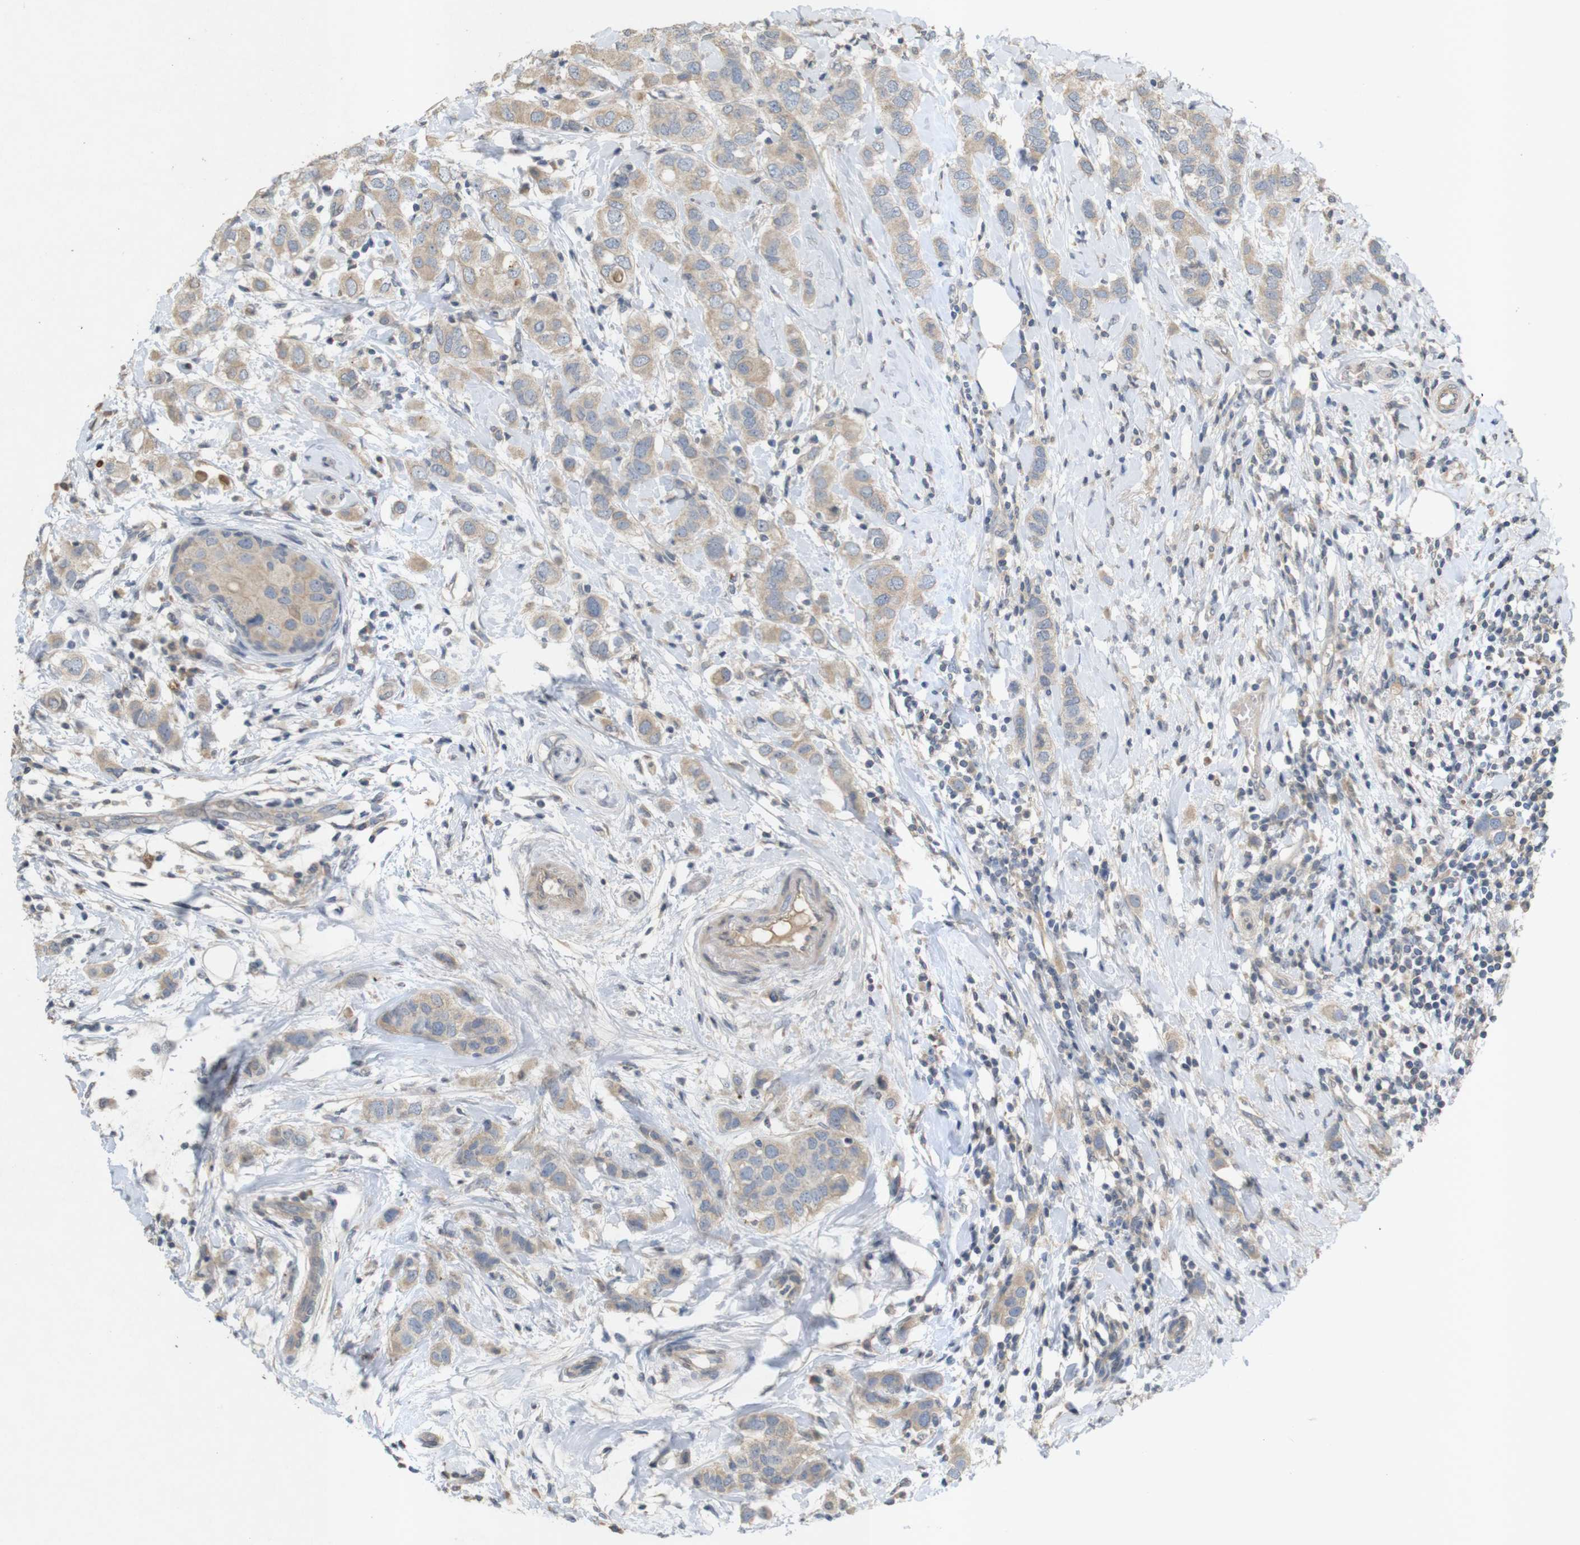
{"staining": {"intensity": "weak", "quantity": ">75%", "location": "cytoplasmic/membranous"}, "tissue": "breast cancer", "cell_type": "Tumor cells", "image_type": "cancer", "snomed": [{"axis": "morphology", "description": "Duct carcinoma"}, {"axis": "topography", "description": "Breast"}], "caption": "Human invasive ductal carcinoma (breast) stained for a protein (brown) exhibits weak cytoplasmic/membranous positive positivity in about >75% of tumor cells.", "gene": "TSPAN14", "patient": {"sex": "female", "age": 50}}